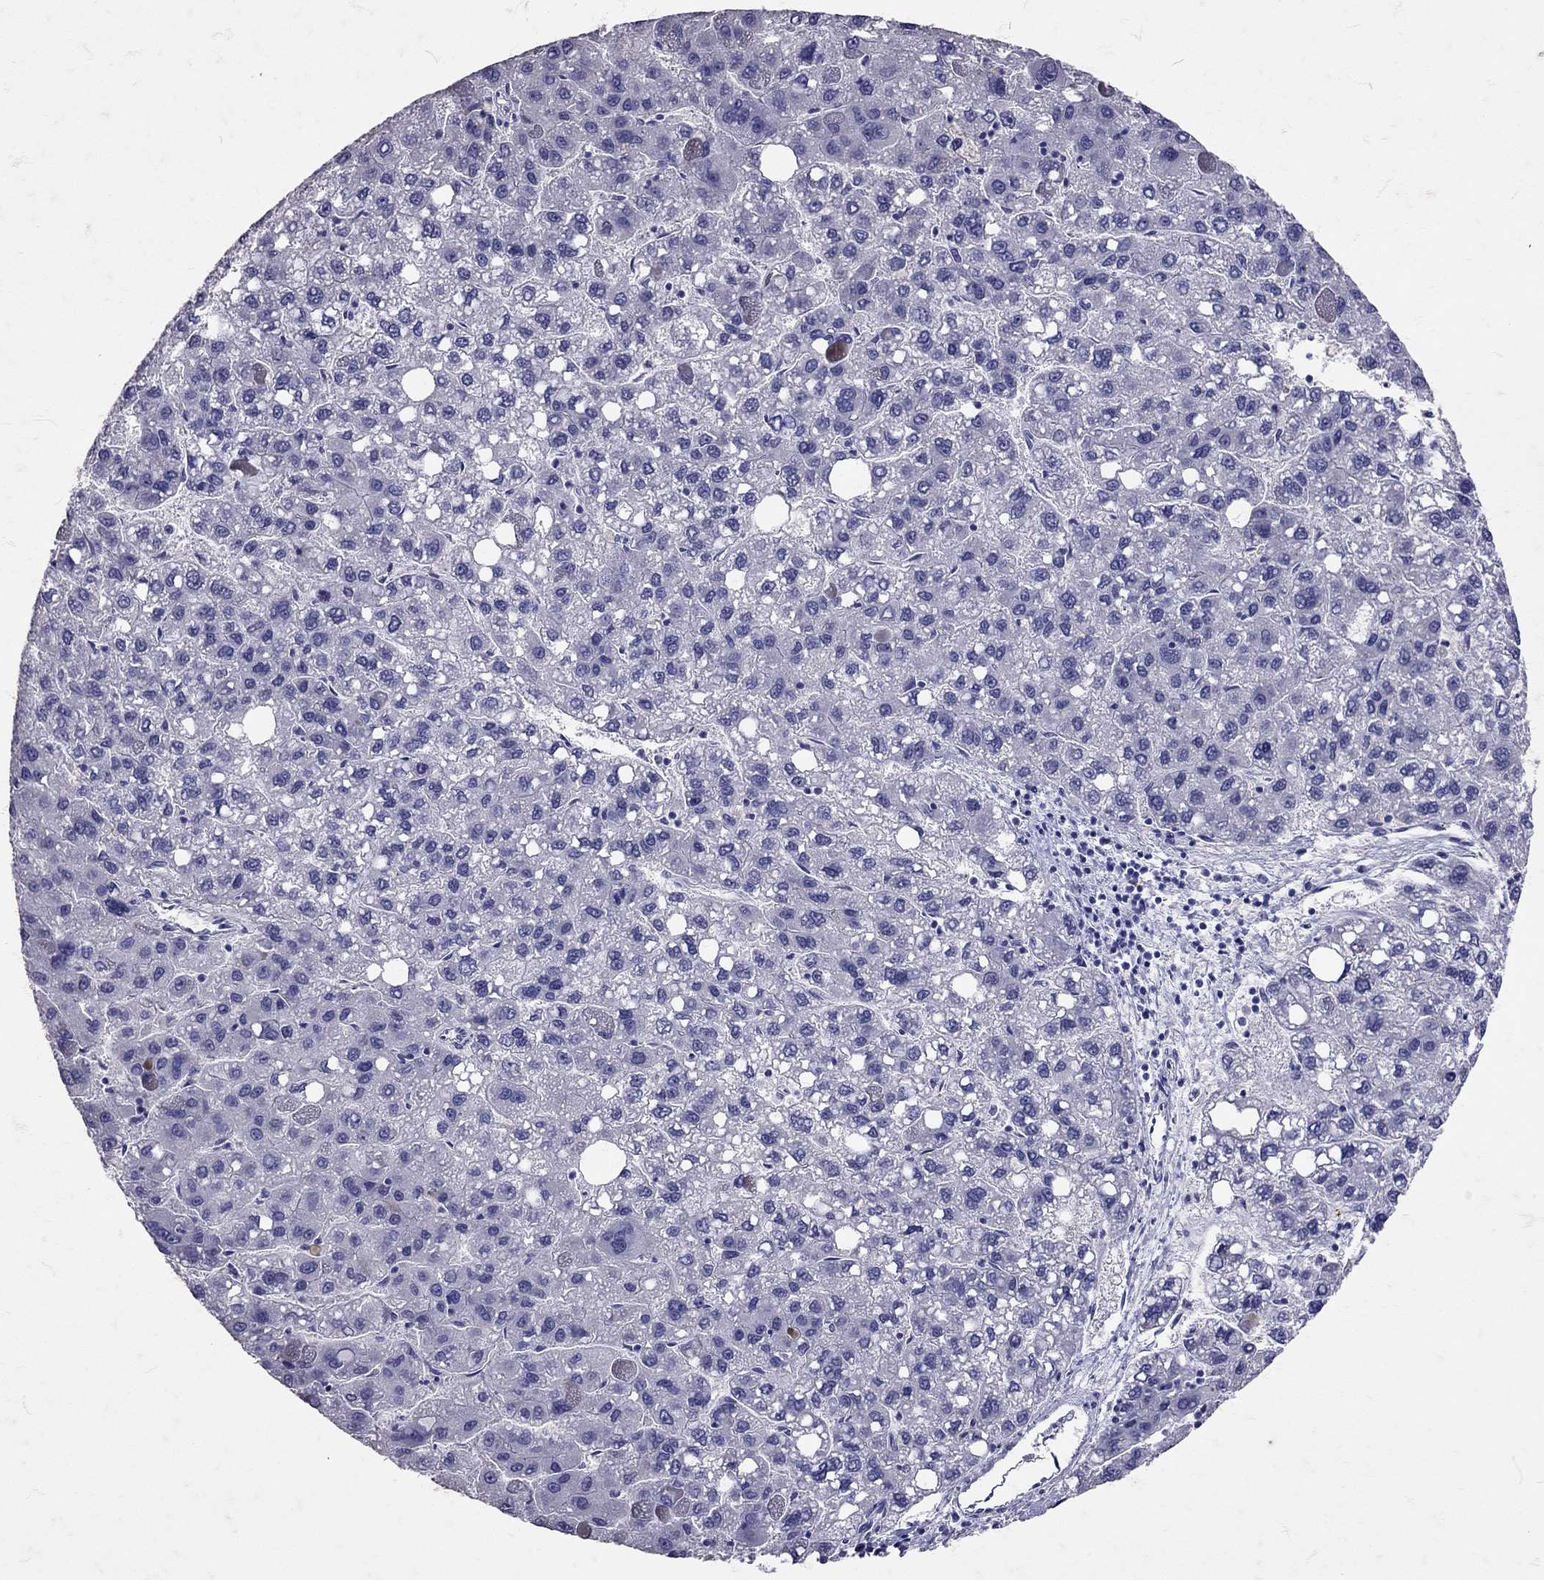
{"staining": {"intensity": "negative", "quantity": "none", "location": "none"}, "tissue": "liver cancer", "cell_type": "Tumor cells", "image_type": "cancer", "snomed": [{"axis": "morphology", "description": "Carcinoma, Hepatocellular, NOS"}, {"axis": "topography", "description": "Liver"}], "caption": "Tumor cells show no significant staining in hepatocellular carcinoma (liver).", "gene": "SST", "patient": {"sex": "female", "age": 82}}